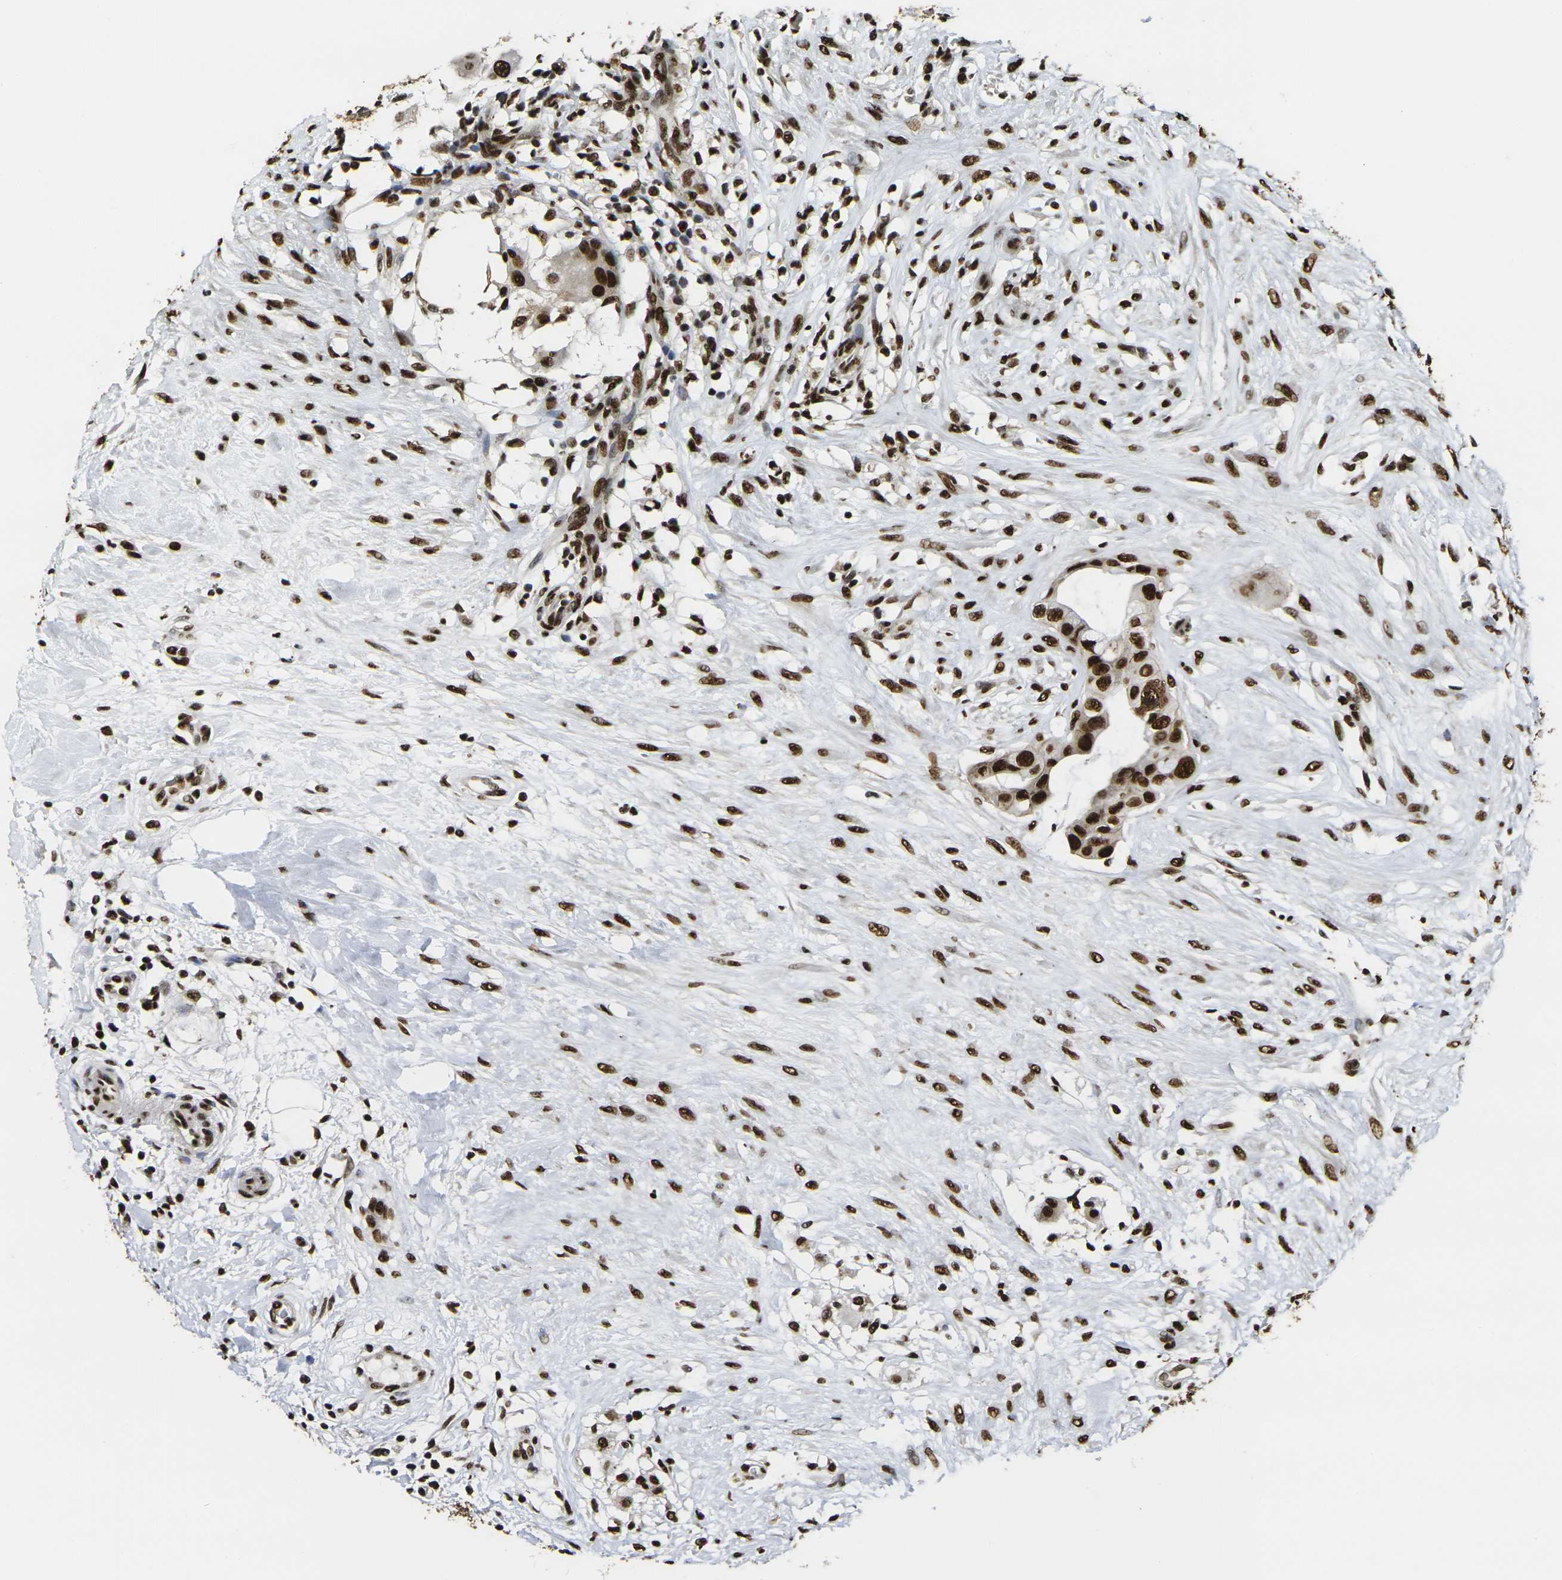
{"staining": {"intensity": "strong", "quantity": ">75%", "location": "nuclear"}, "tissue": "breast cancer", "cell_type": "Tumor cells", "image_type": "cancer", "snomed": [{"axis": "morphology", "description": "Duct carcinoma"}, {"axis": "topography", "description": "Breast"}], "caption": "An IHC histopathology image of neoplastic tissue is shown. Protein staining in brown labels strong nuclear positivity in infiltrating ductal carcinoma (breast) within tumor cells.", "gene": "SMARCC1", "patient": {"sex": "female", "age": 40}}